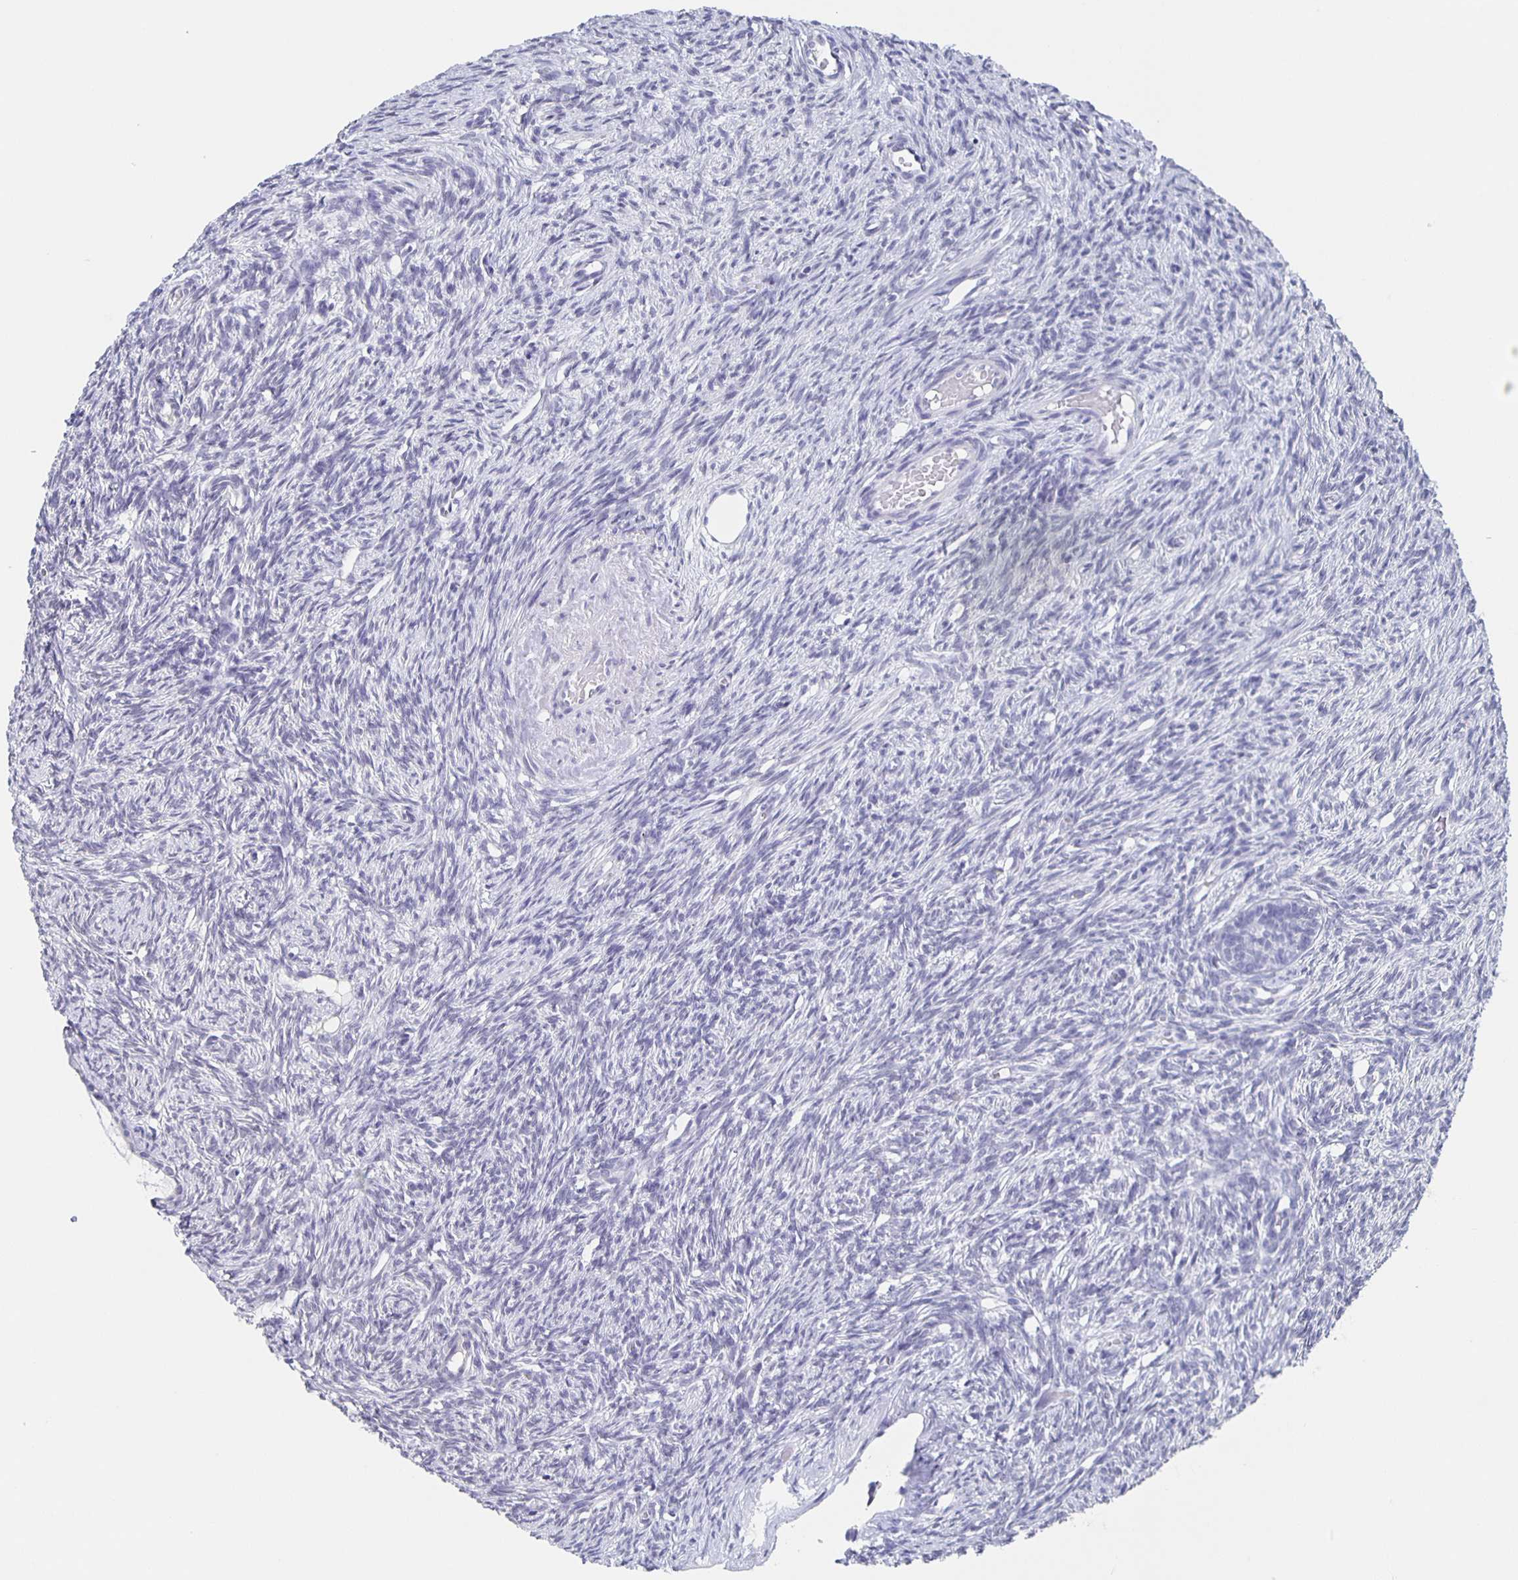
{"staining": {"intensity": "negative", "quantity": "none", "location": "none"}, "tissue": "ovary", "cell_type": "Follicle cells", "image_type": "normal", "snomed": [{"axis": "morphology", "description": "Normal tissue, NOS"}, {"axis": "topography", "description": "Ovary"}], "caption": "Ovary stained for a protein using immunohistochemistry displays no positivity follicle cells.", "gene": "CCDC17", "patient": {"sex": "female", "age": 33}}